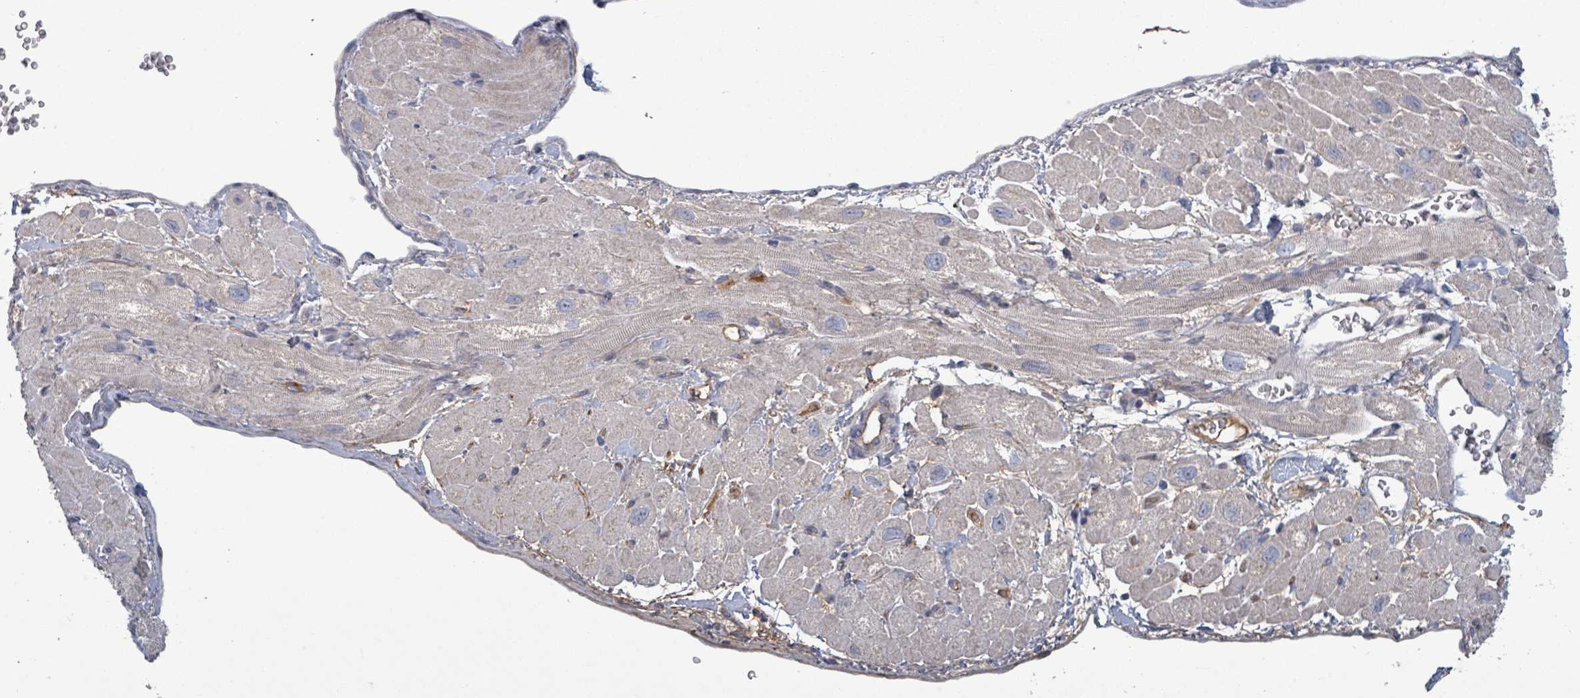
{"staining": {"intensity": "negative", "quantity": "none", "location": "none"}, "tissue": "heart muscle", "cell_type": "Cardiomyocytes", "image_type": "normal", "snomed": [{"axis": "morphology", "description": "Normal tissue, NOS"}, {"axis": "topography", "description": "Heart"}], "caption": "Immunohistochemistry image of normal heart muscle: human heart muscle stained with DAB (3,3'-diaminobenzidine) demonstrates no significant protein expression in cardiomyocytes.", "gene": "GRM8", "patient": {"sex": "male", "age": 65}}